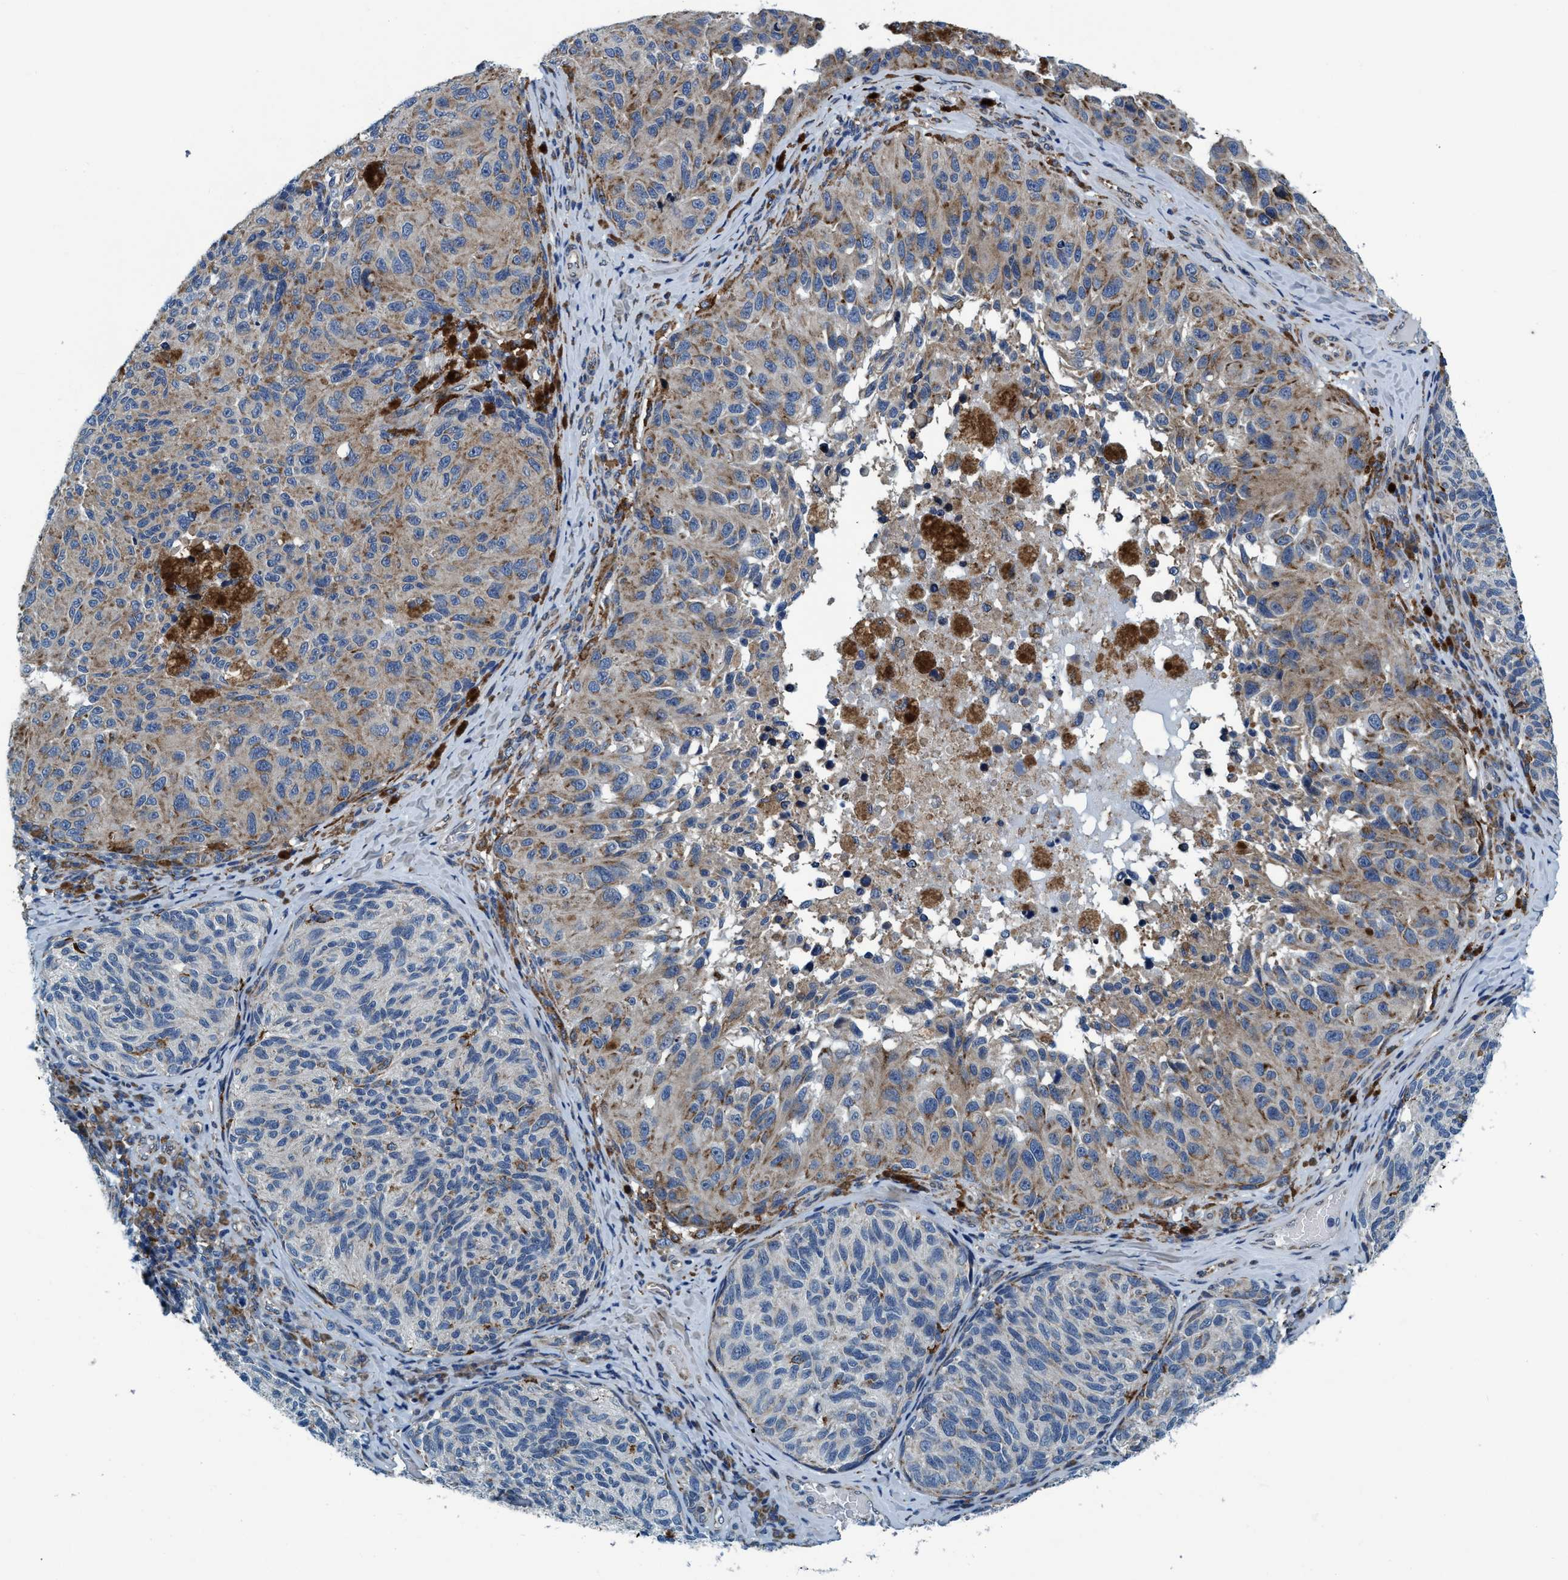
{"staining": {"intensity": "weak", "quantity": "25%-75%", "location": "cytoplasmic/membranous"}, "tissue": "melanoma", "cell_type": "Tumor cells", "image_type": "cancer", "snomed": [{"axis": "morphology", "description": "Malignant melanoma, NOS"}, {"axis": "topography", "description": "Skin"}], "caption": "The image displays immunohistochemical staining of melanoma. There is weak cytoplasmic/membranous expression is identified in about 25%-75% of tumor cells.", "gene": "ARMC9", "patient": {"sex": "female", "age": 73}}